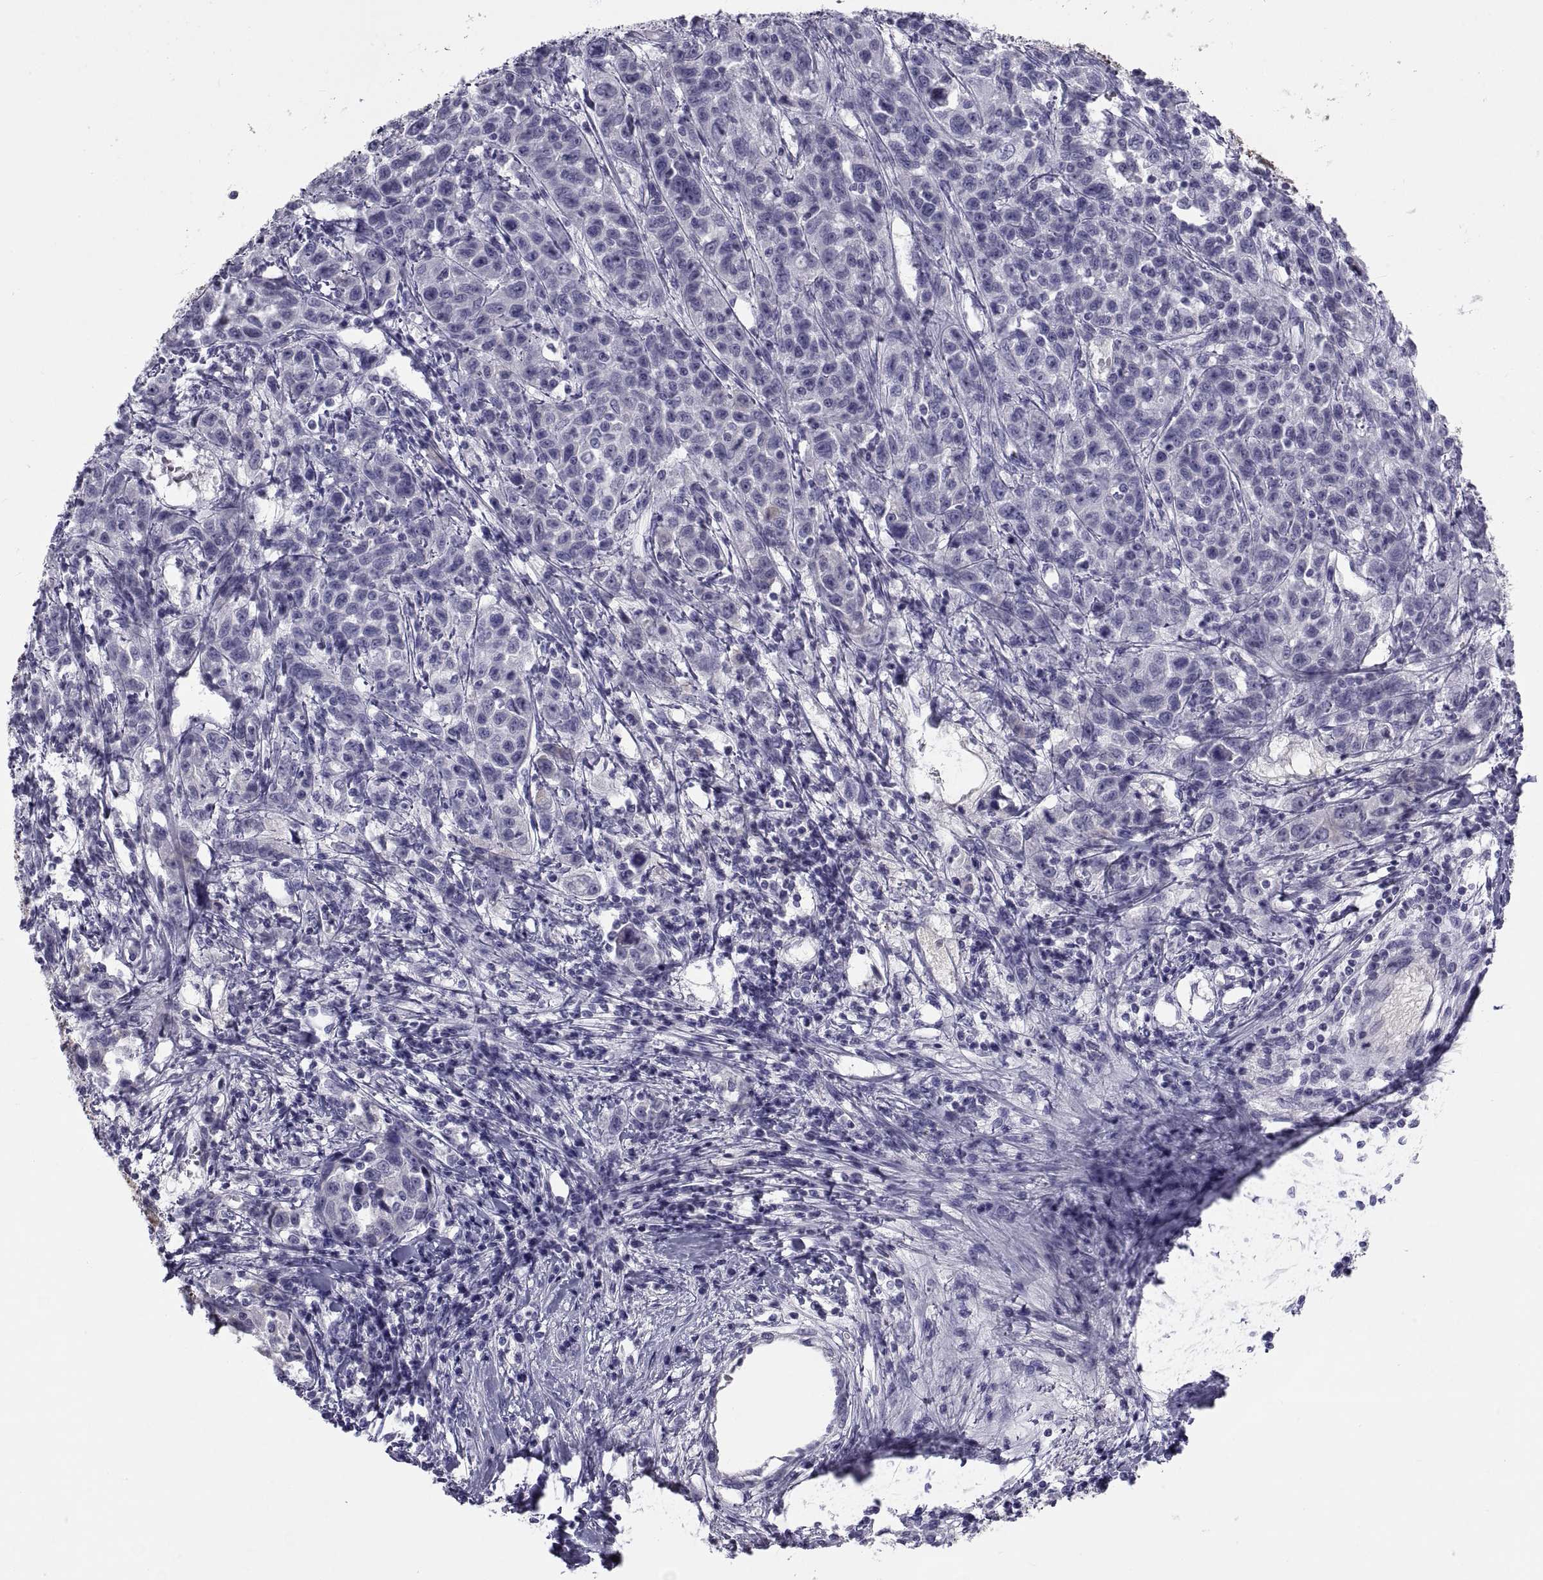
{"staining": {"intensity": "negative", "quantity": "none", "location": "none"}, "tissue": "liver cancer", "cell_type": "Tumor cells", "image_type": "cancer", "snomed": [{"axis": "morphology", "description": "Adenocarcinoma, NOS"}, {"axis": "morphology", "description": "Cholangiocarcinoma"}, {"axis": "topography", "description": "Liver"}], "caption": "High magnification brightfield microscopy of adenocarcinoma (liver) stained with DAB (brown) and counterstained with hematoxylin (blue): tumor cells show no significant expression. (DAB (3,3'-diaminobenzidine) immunohistochemistry visualized using brightfield microscopy, high magnification).", "gene": "NPTX2", "patient": {"sex": "male", "age": 64}}